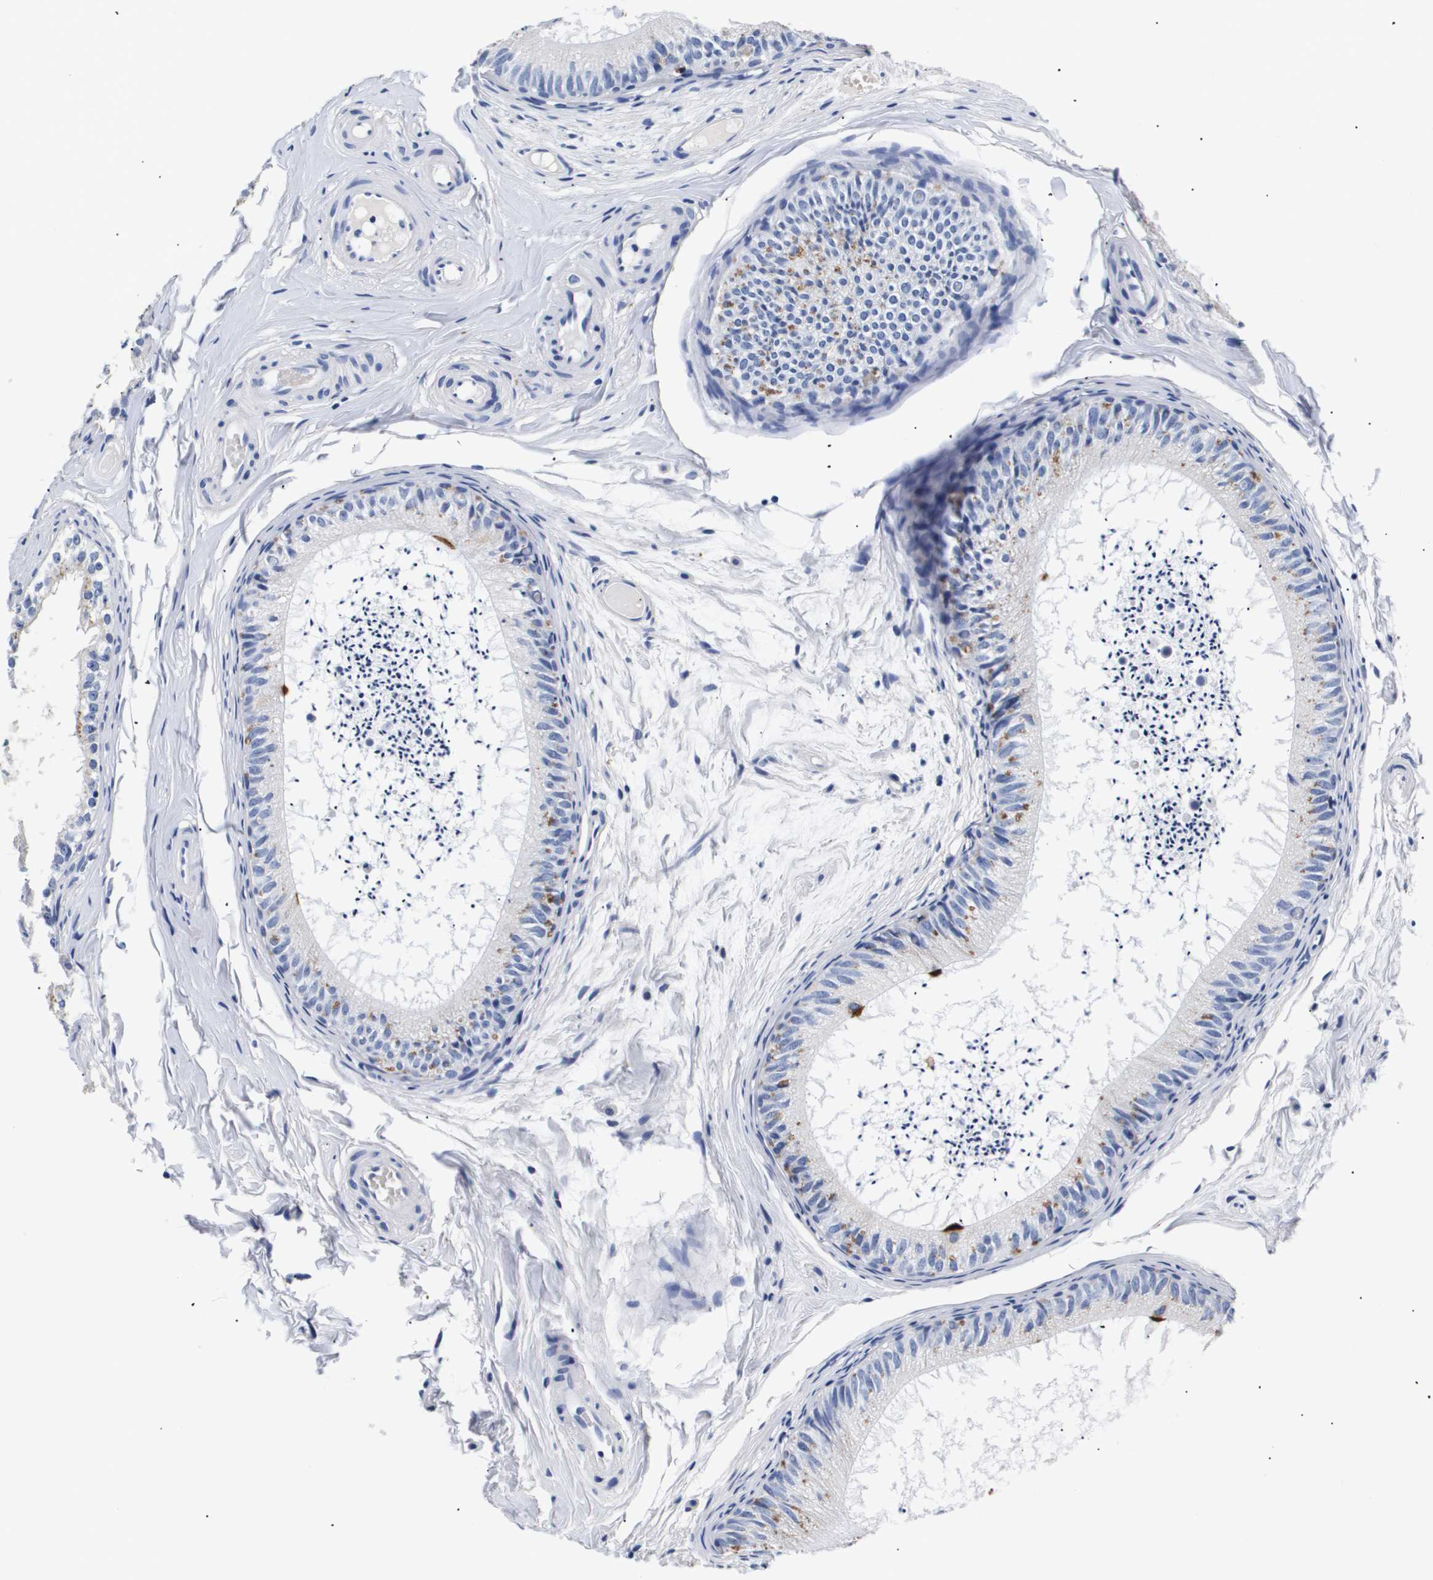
{"staining": {"intensity": "moderate", "quantity": "<25%", "location": "cytoplasmic/membranous"}, "tissue": "epididymis", "cell_type": "Glandular cells", "image_type": "normal", "snomed": [{"axis": "morphology", "description": "Normal tissue, NOS"}, {"axis": "topography", "description": "Epididymis"}], "caption": "Immunohistochemical staining of unremarkable epididymis shows moderate cytoplasmic/membranous protein staining in about <25% of glandular cells. (DAB (3,3'-diaminobenzidine) IHC, brown staining for protein, blue staining for nuclei).", "gene": "ATP6V0A4", "patient": {"sex": "male", "age": 46}}